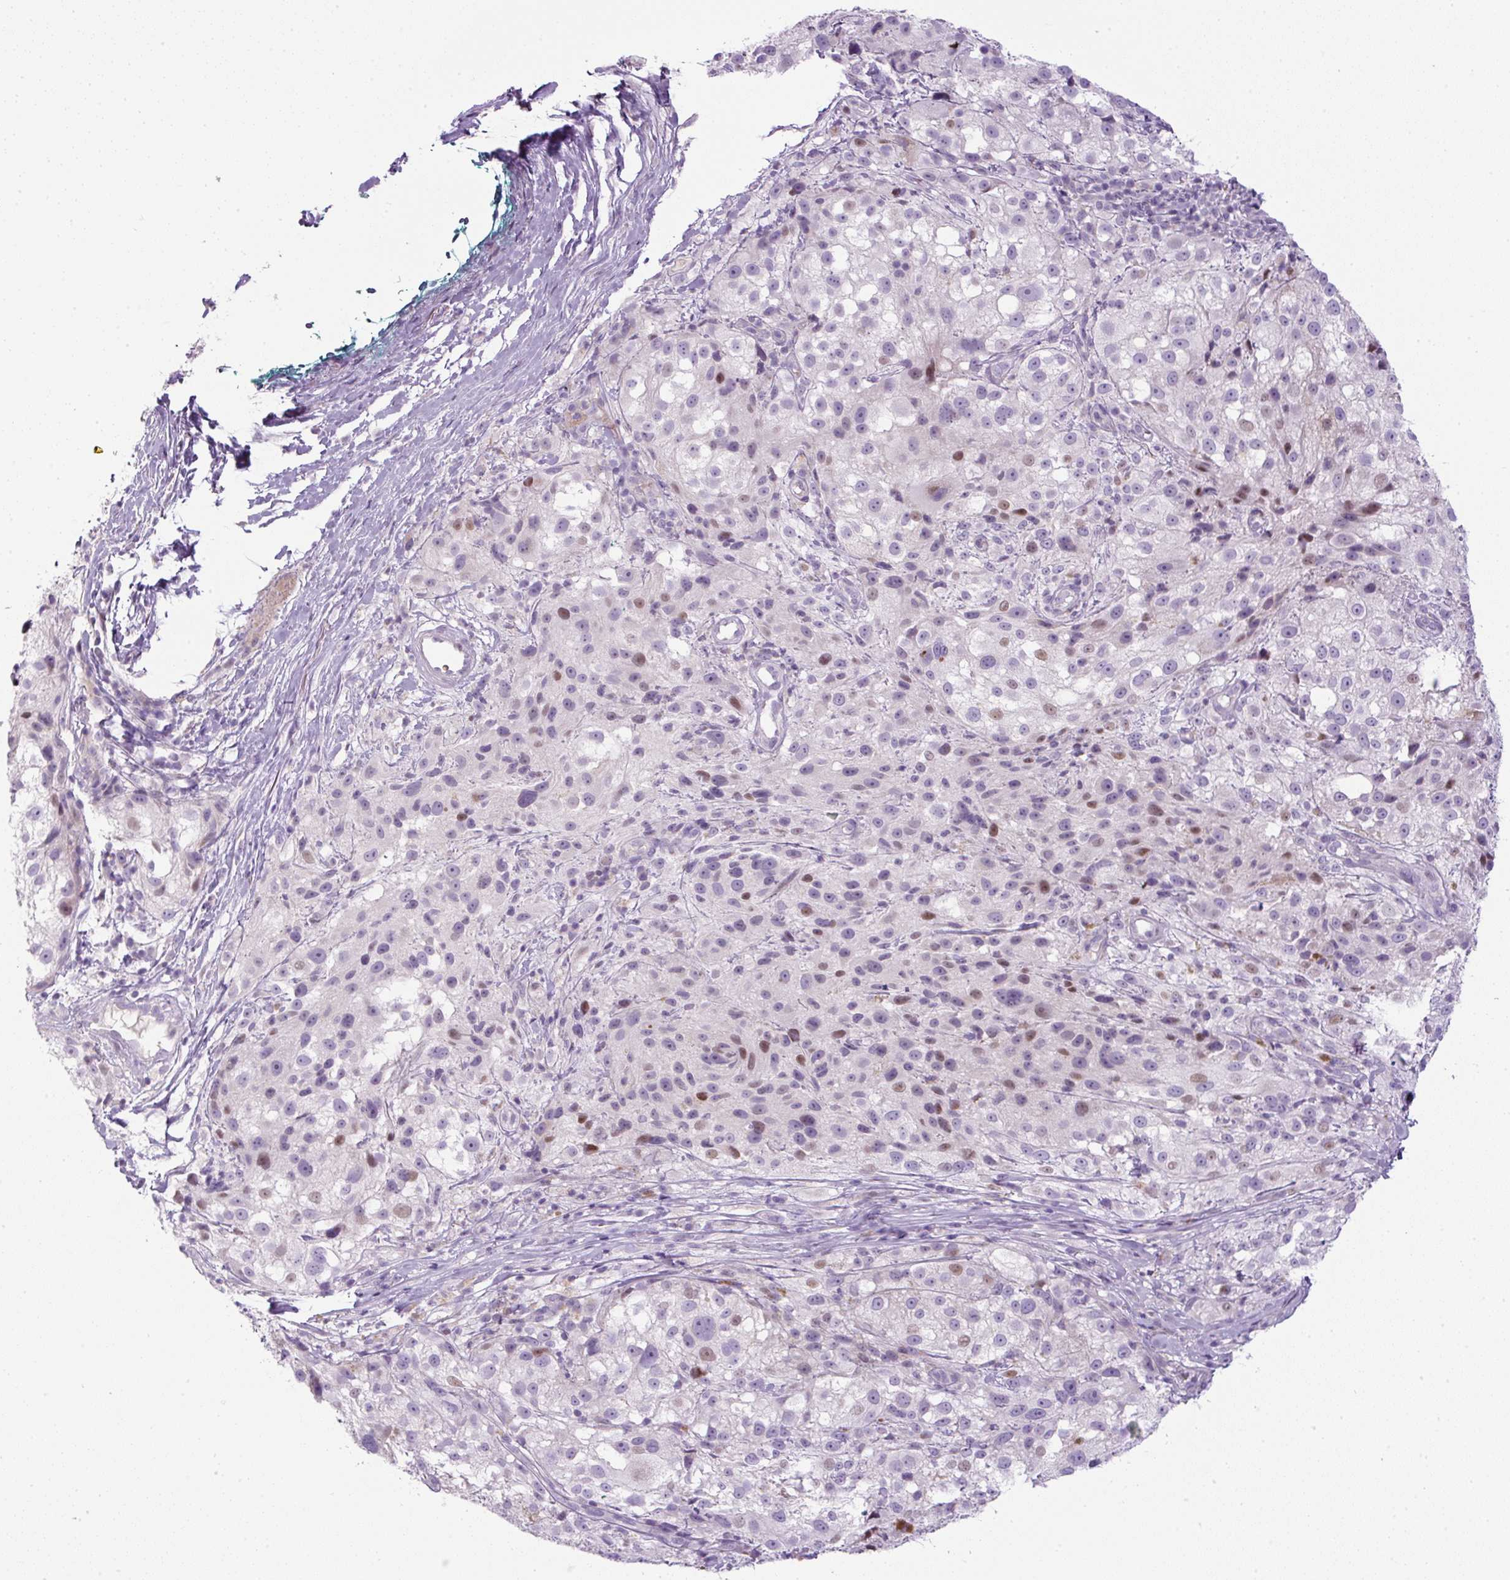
{"staining": {"intensity": "weak", "quantity": "<25%", "location": "nuclear"}, "tissue": "melanoma", "cell_type": "Tumor cells", "image_type": "cancer", "snomed": [{"axis": "morphology", "description": "Necrosis, NOS"}, {"axis": "morphology", "description": "Malignant melanoma, NOS"}, {"axis": "topography", "description": "Skin"}], "caption": "Tumor cells show no significant positivity in melanoma.", "gene": "FGFBP3", "patient": {"sex": "female", "age": 87}}